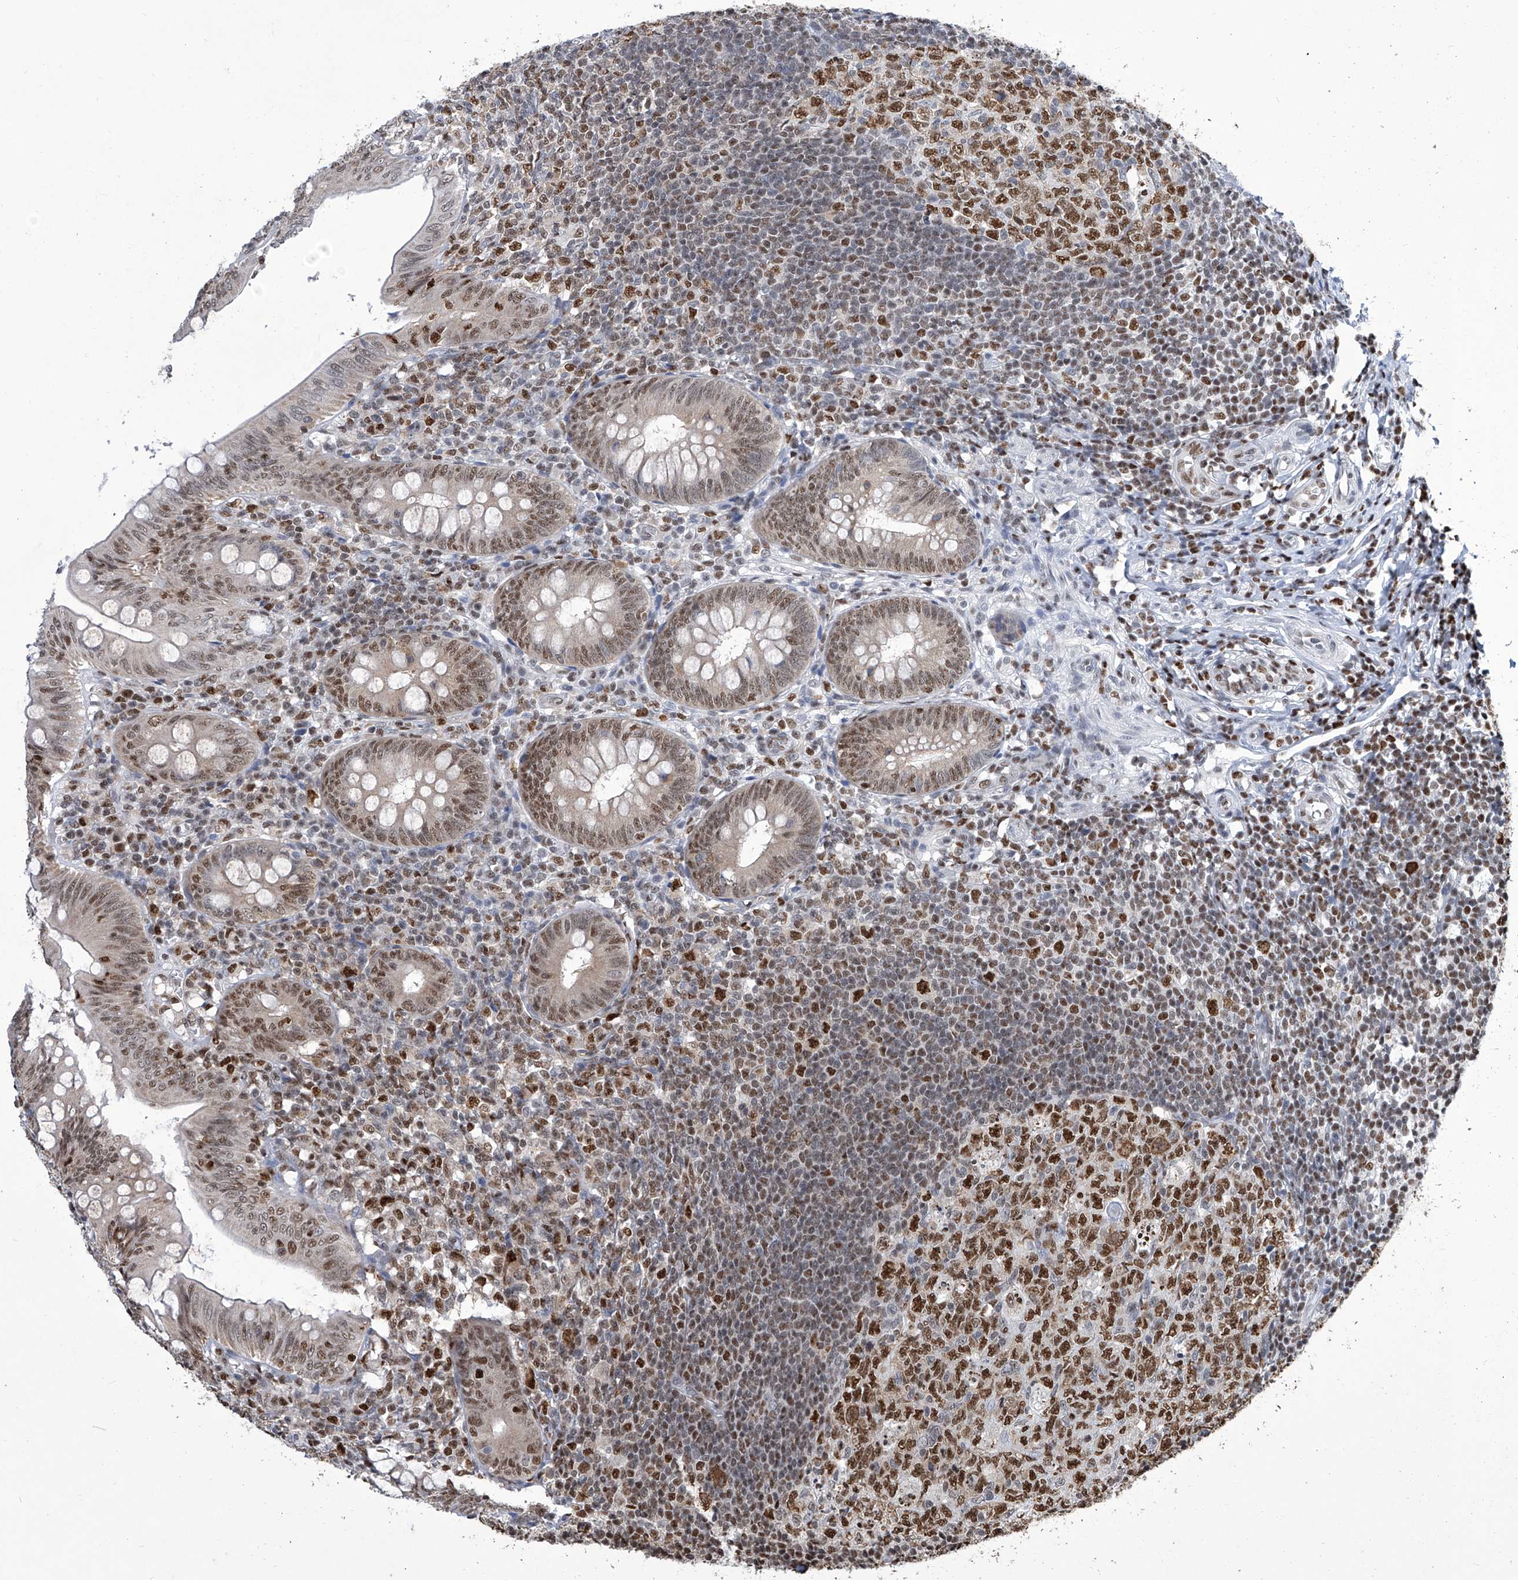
{"staining": {"intensity": "moderate", "quantity": ">75%", "location": "nuclear"}, "tissue": "appendix", "cell_type": "Glandular cells", "image_type": "normal", "snomed": [{"axis": "morphology", "description": "Normal tissue, NOS"}, {"axis": "topography", "description": "Appendix"}], "caption": "Moderate nuclear positivity for a protein is present in about >75% of glandular cells of unremarkable appendix using IHC.", "gene": "SREBF2", "patient": {"sex": "male", "age": 14}}